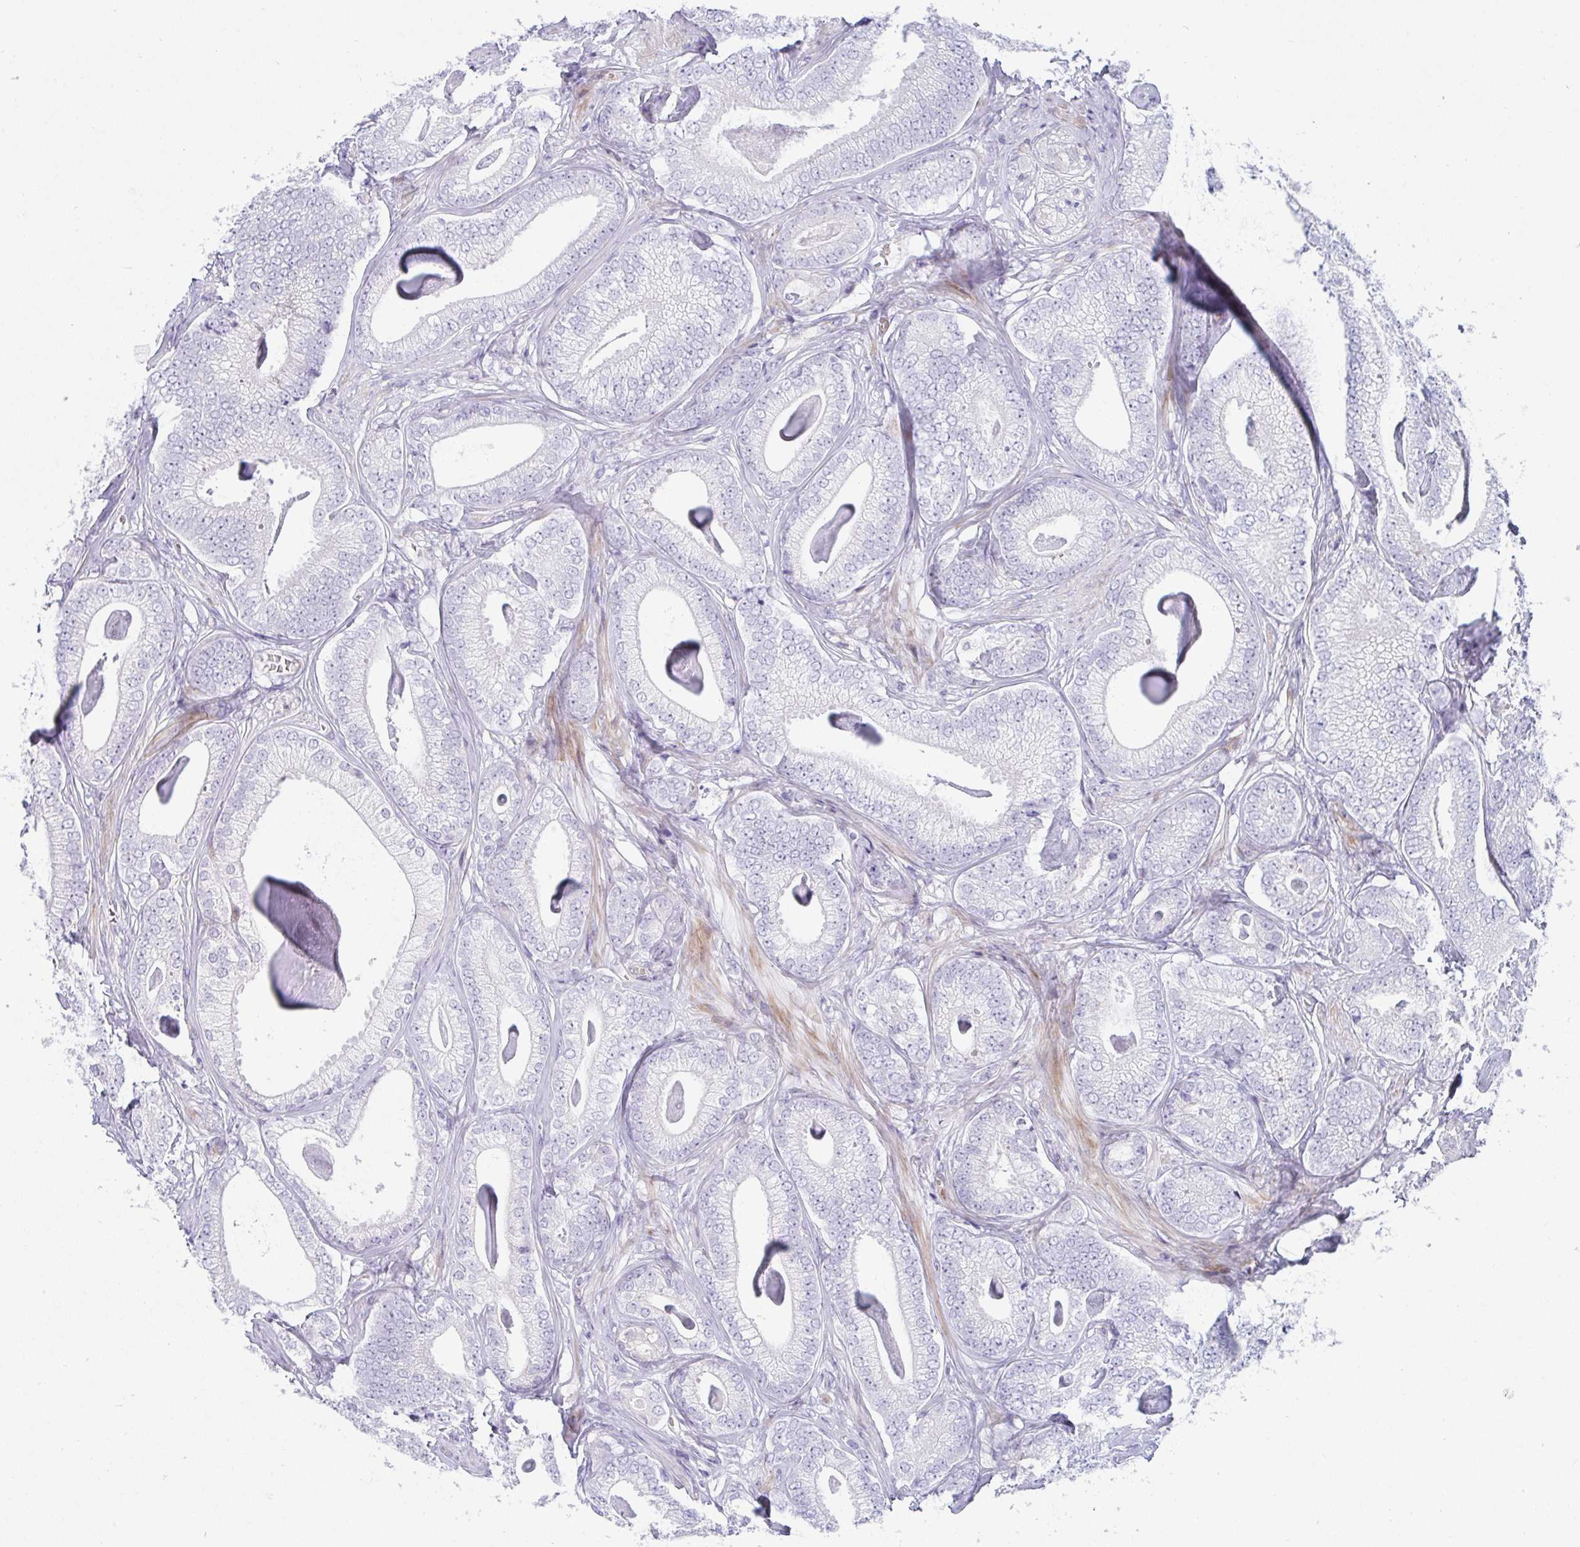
{"staining": {"intensity": "negative", "quantity": "none", "location": "none"}, "tissue": "prostate cancer", "cell_type": "Tumor cells", "image_type": "cancer", "snomed": [{"axis": "morphology", "description": "Adenocarcinoma, Low grade"}, {"axis": "topography", "description": "Prostate"}], "caption": "This is an immunohistochemistry (IHC) histopathology image of human prostate adenocarcinoma (low-grade). There is no expression in tumor cells.", "gene": "ZNF713", "patient": {"sex": "male", "age": 63}}